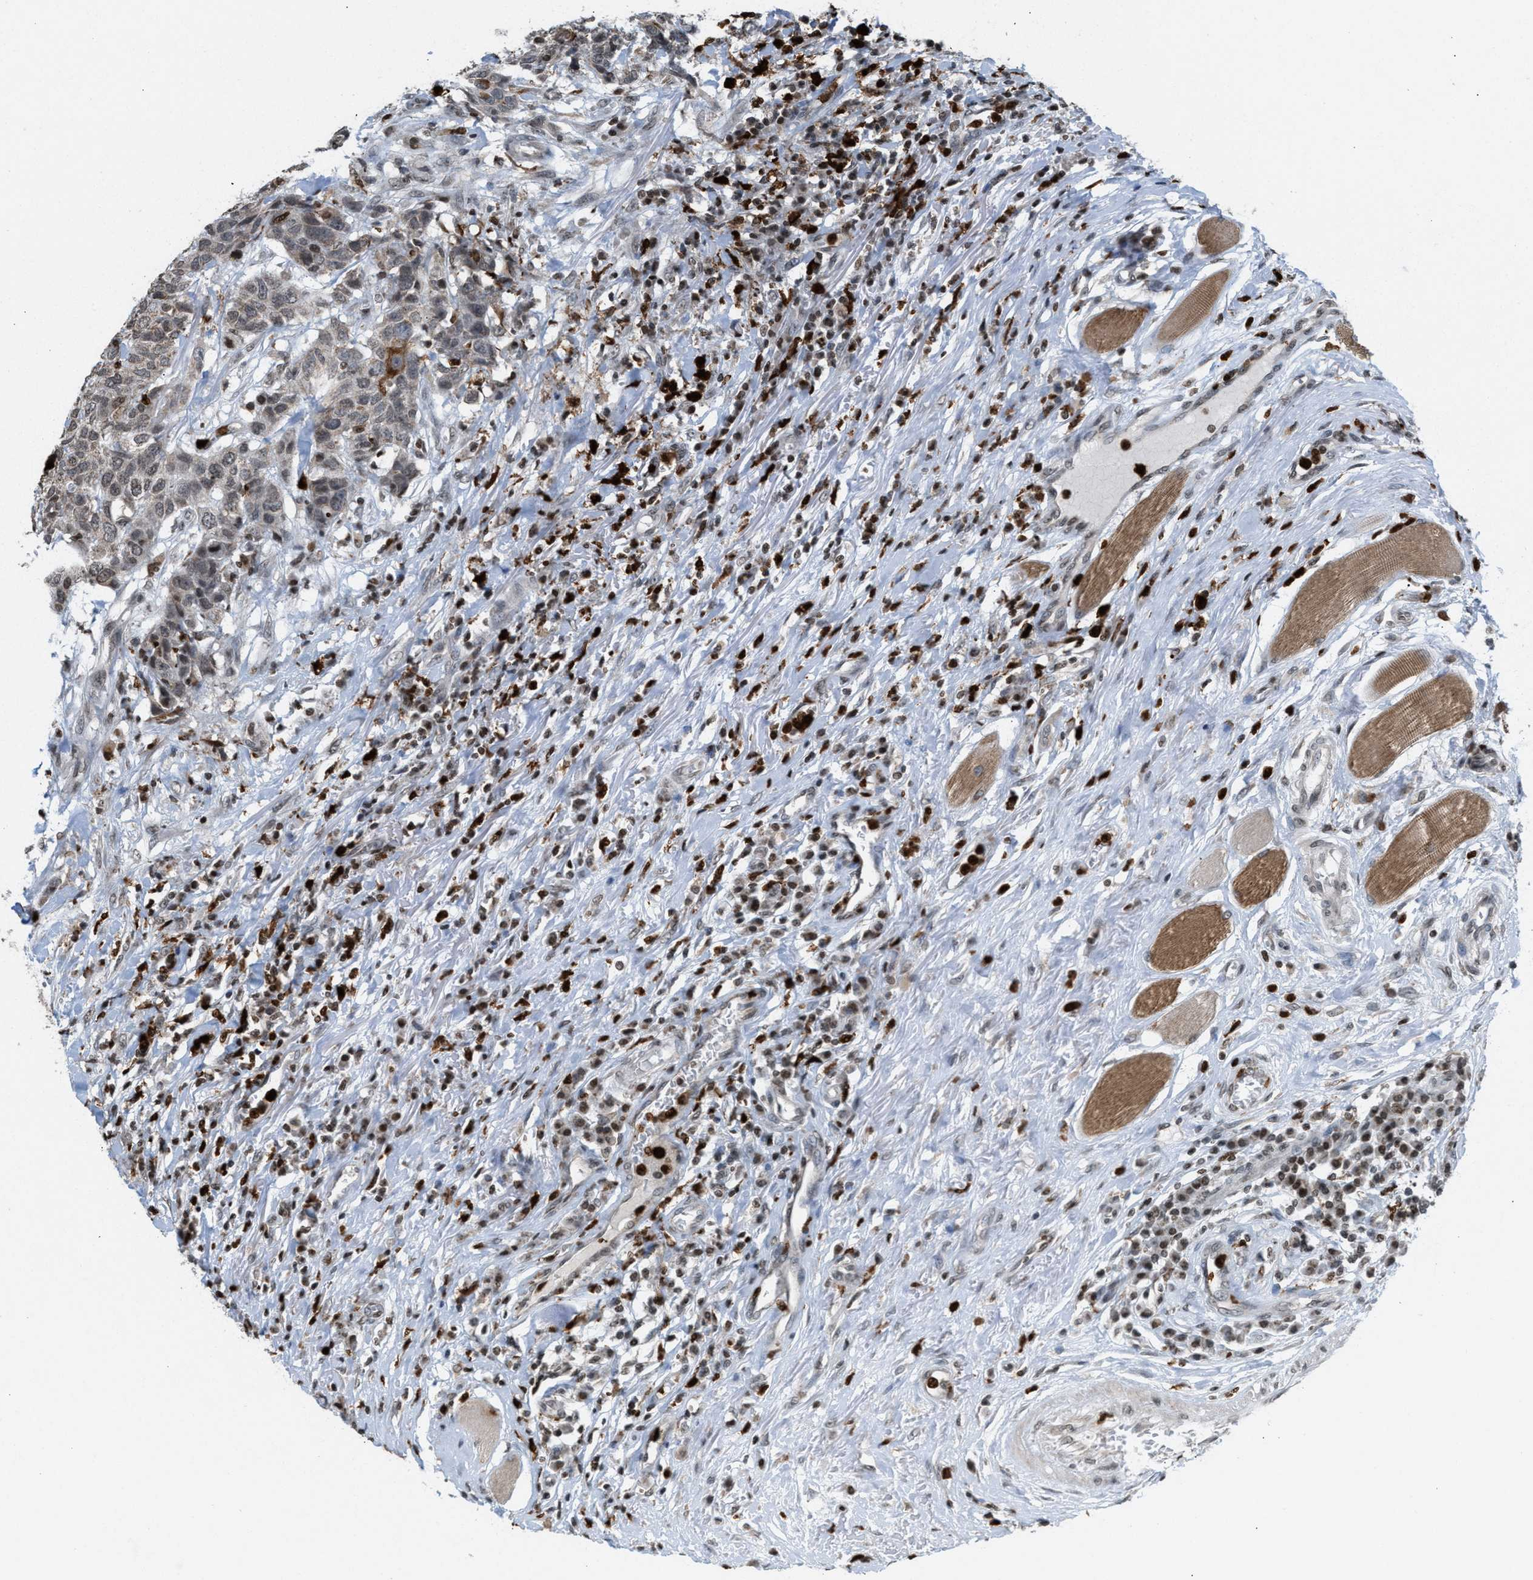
{"staining": {"intensity": "weak", "quantity": "25%-75%", "location": "cytoplasmic/membranous,nuclear"}, "tissue": "head and neck cancer", "cell_type": "Tumor cells", "image_type": "cancer", "snomed": [{"axis": "morphology", "description": "Squamous cell carcinoma, NOS"}, {"axis": "topography", "description": "Head-Neck"}], "caption": "Human head and neck cancer (squamous cell carcinoma) stained for a protein (brown) demonstrates weak cytoplasmic/membranous and nuclear positive expression in about 25%-75% of tumor cells.", "gene": "PRUNE2", "patient": {"sex": "male", "age": 66}}